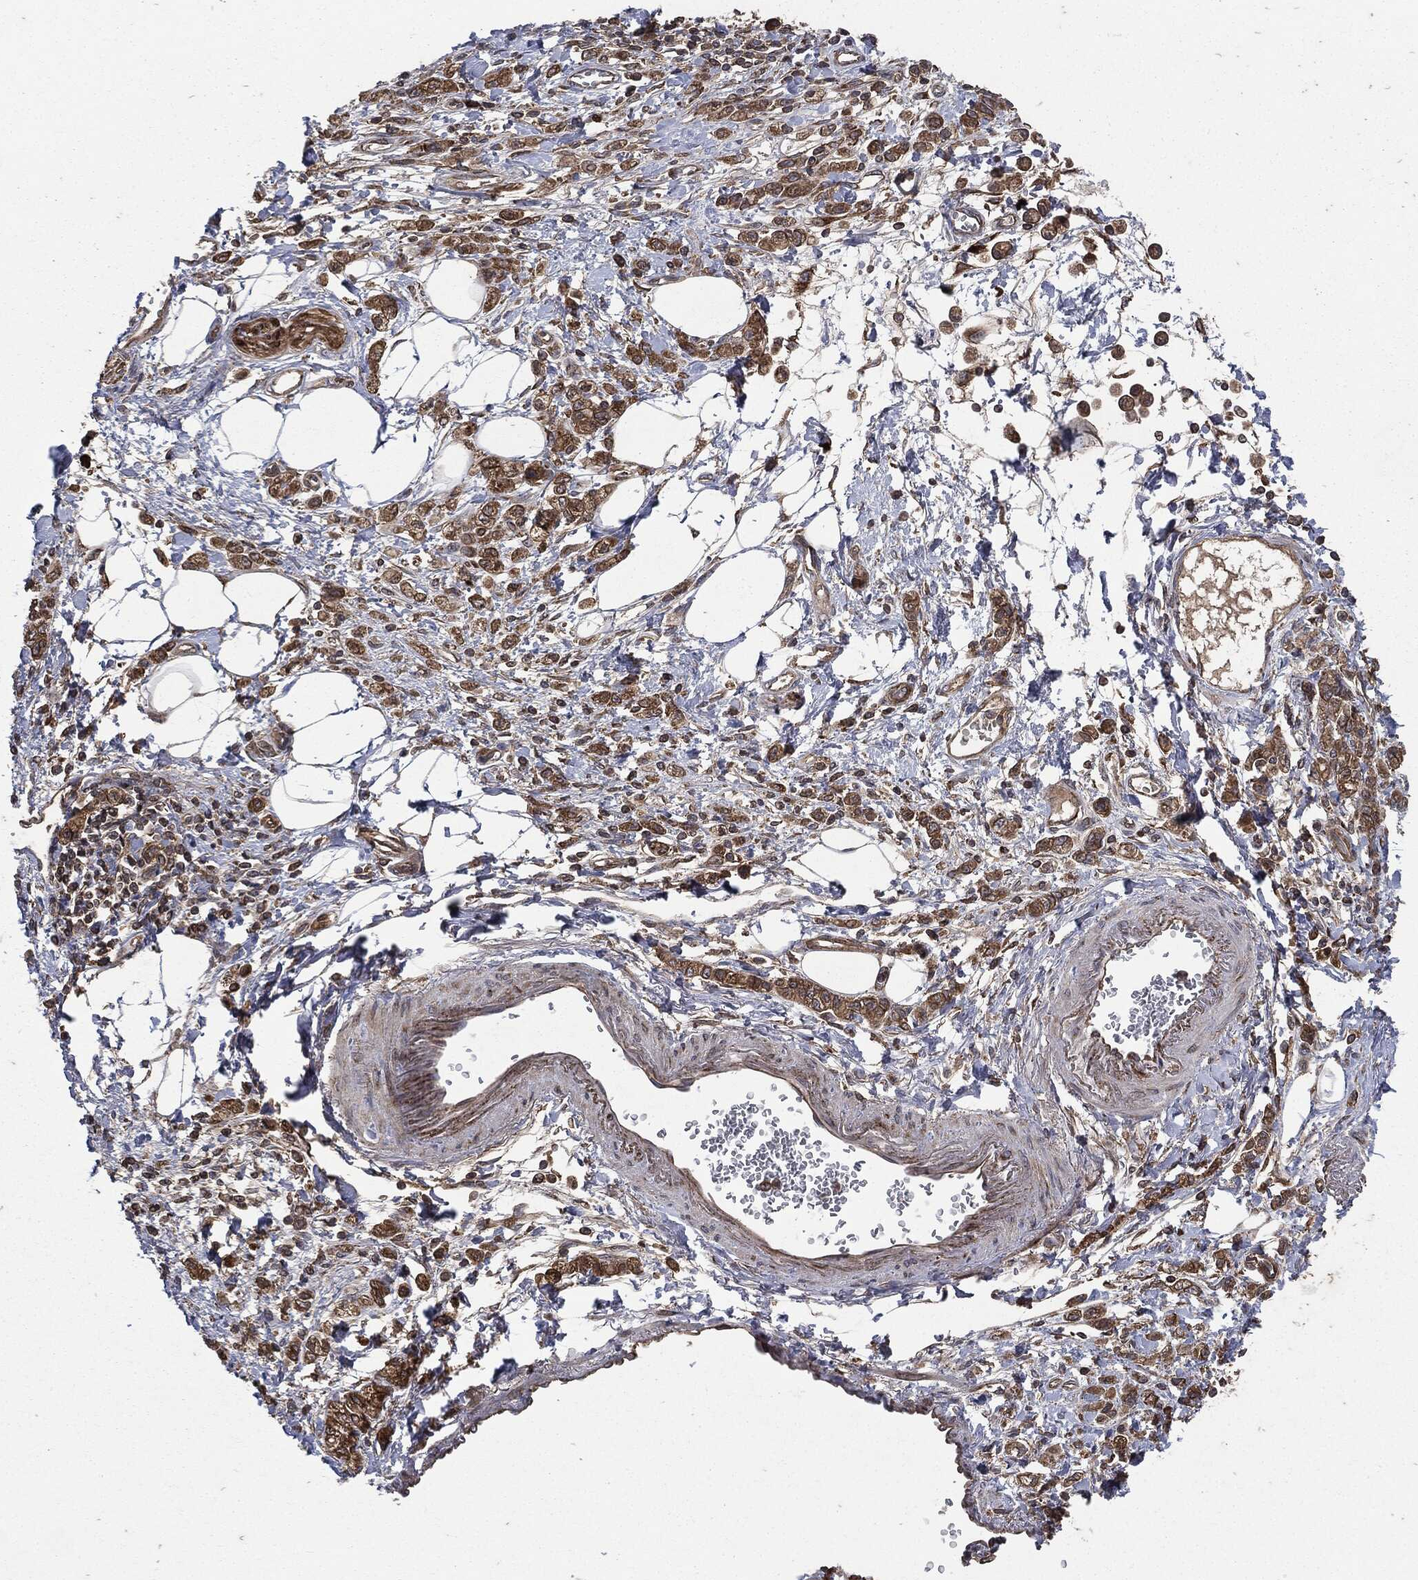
{"staining": {"intensity": "moderate", "quantity": ">75%", "location": "cytoplasmic/membranous"}, "tissue": "stomach cancer", "cell_type": "Tumor cells", "image_type": "cancer", "snomed": [{"axis": "morphology", "description": "Adenocarcinoma, NOS"}, {"axis": "topography", "description": "Stomach"}], "caption": "Stomach cancer (adenocarcinoma) stained with a protein marker exhibits moderate staining in tumor cells.", "gene": "PLOD3", "patient": {"sex": "male", "age": 77}}